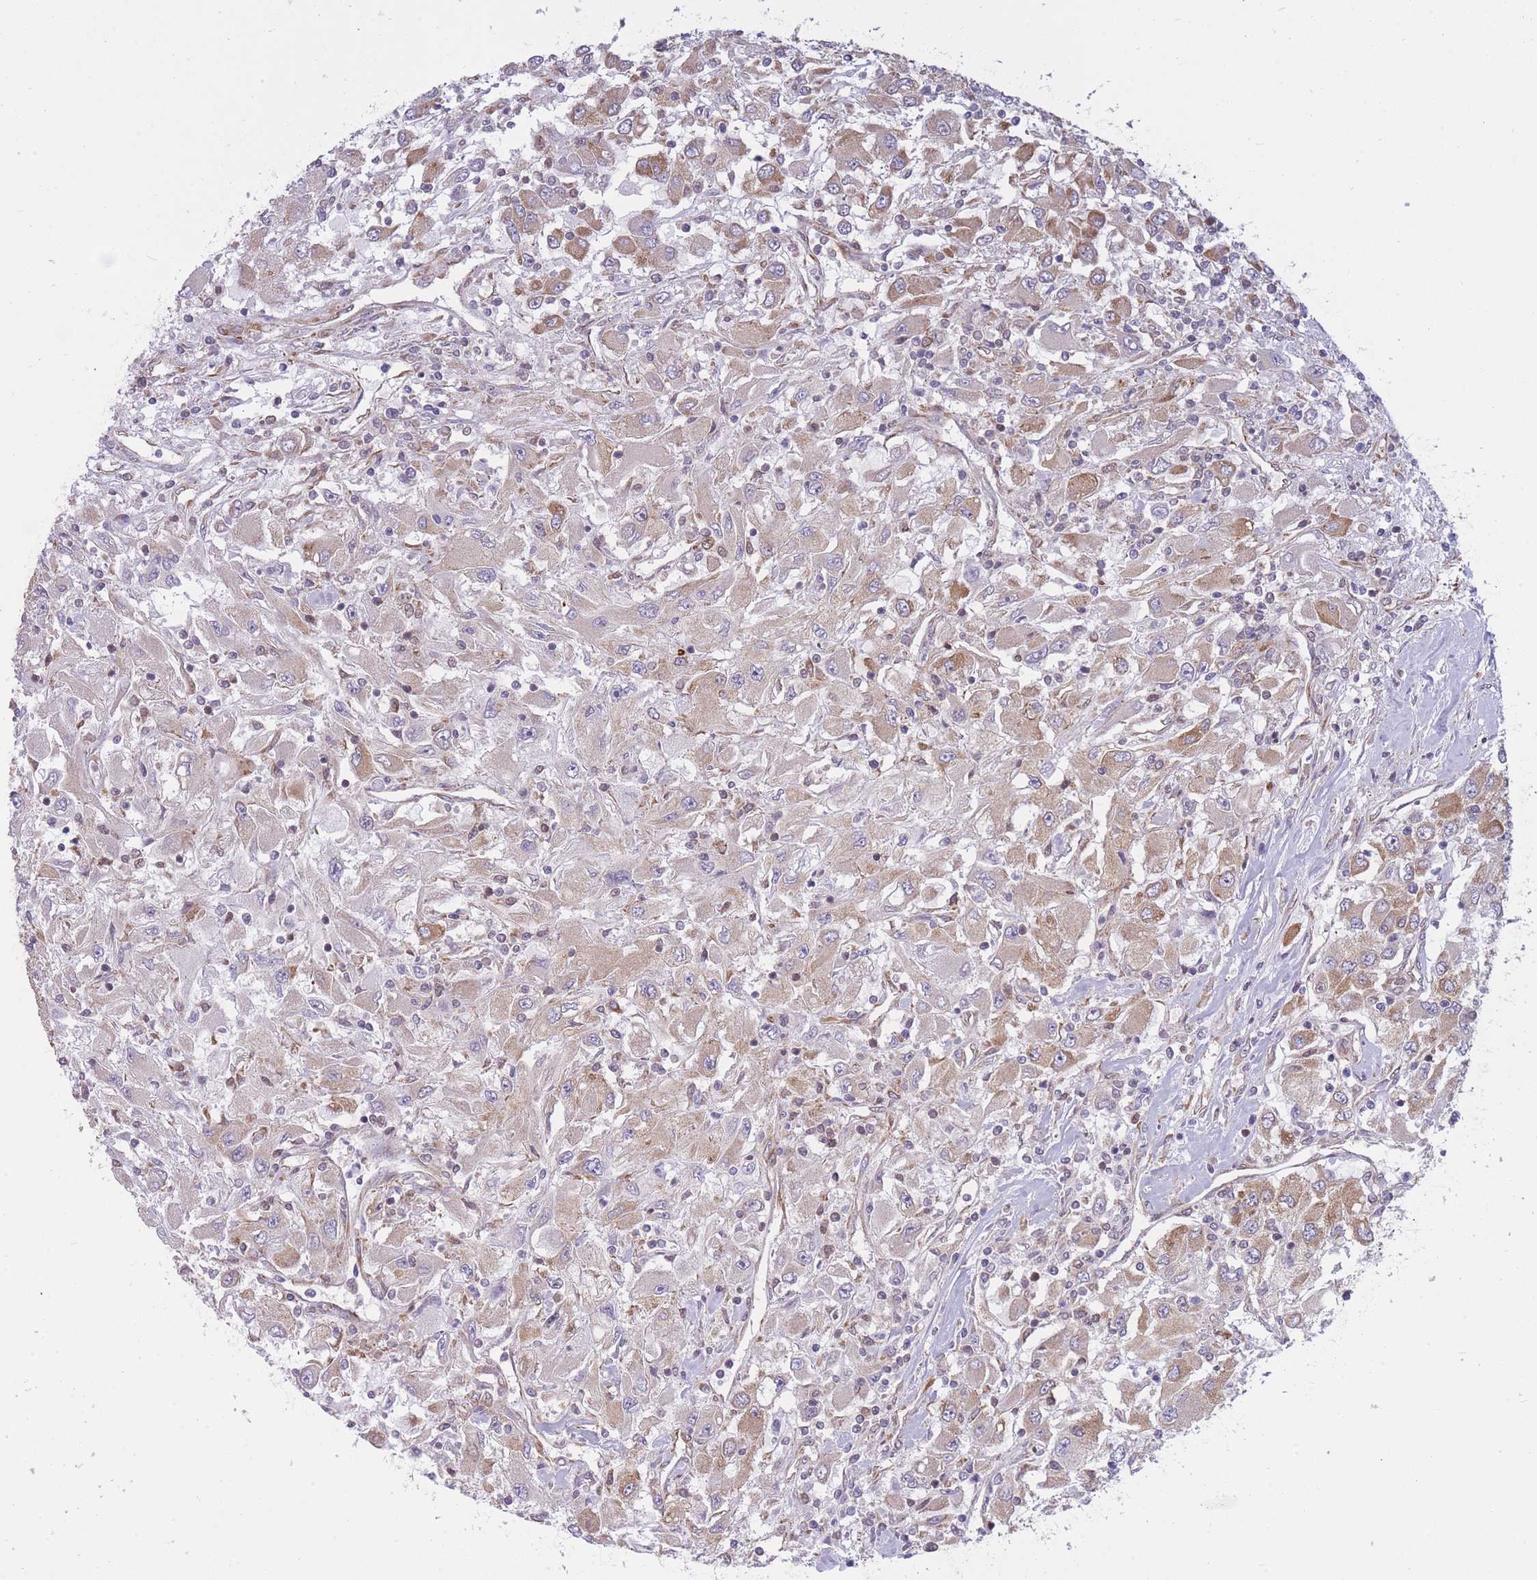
{"staining": {"intensity": "moderate", "quantity": "25%-75%", "location": "cytoplasmic/membranous"}, "tissue": "renal cancer", "cell_type": "Tumor cells", "image_type": "cancer", "snomed": [{"axis": "morphology", "description": "Adenocarcinoma, NOS"}, {"axis": "topography", "description": "Kidney"}], "caption": "Protein expression analysis of renal cancer (adenocarcinoma) exhibits moderate cytoplasmic/membranous expression in approximately 25%-75% of tumor cells.", "gene": "CCDC124", "patient": {"sex": "female", "age": 67}}